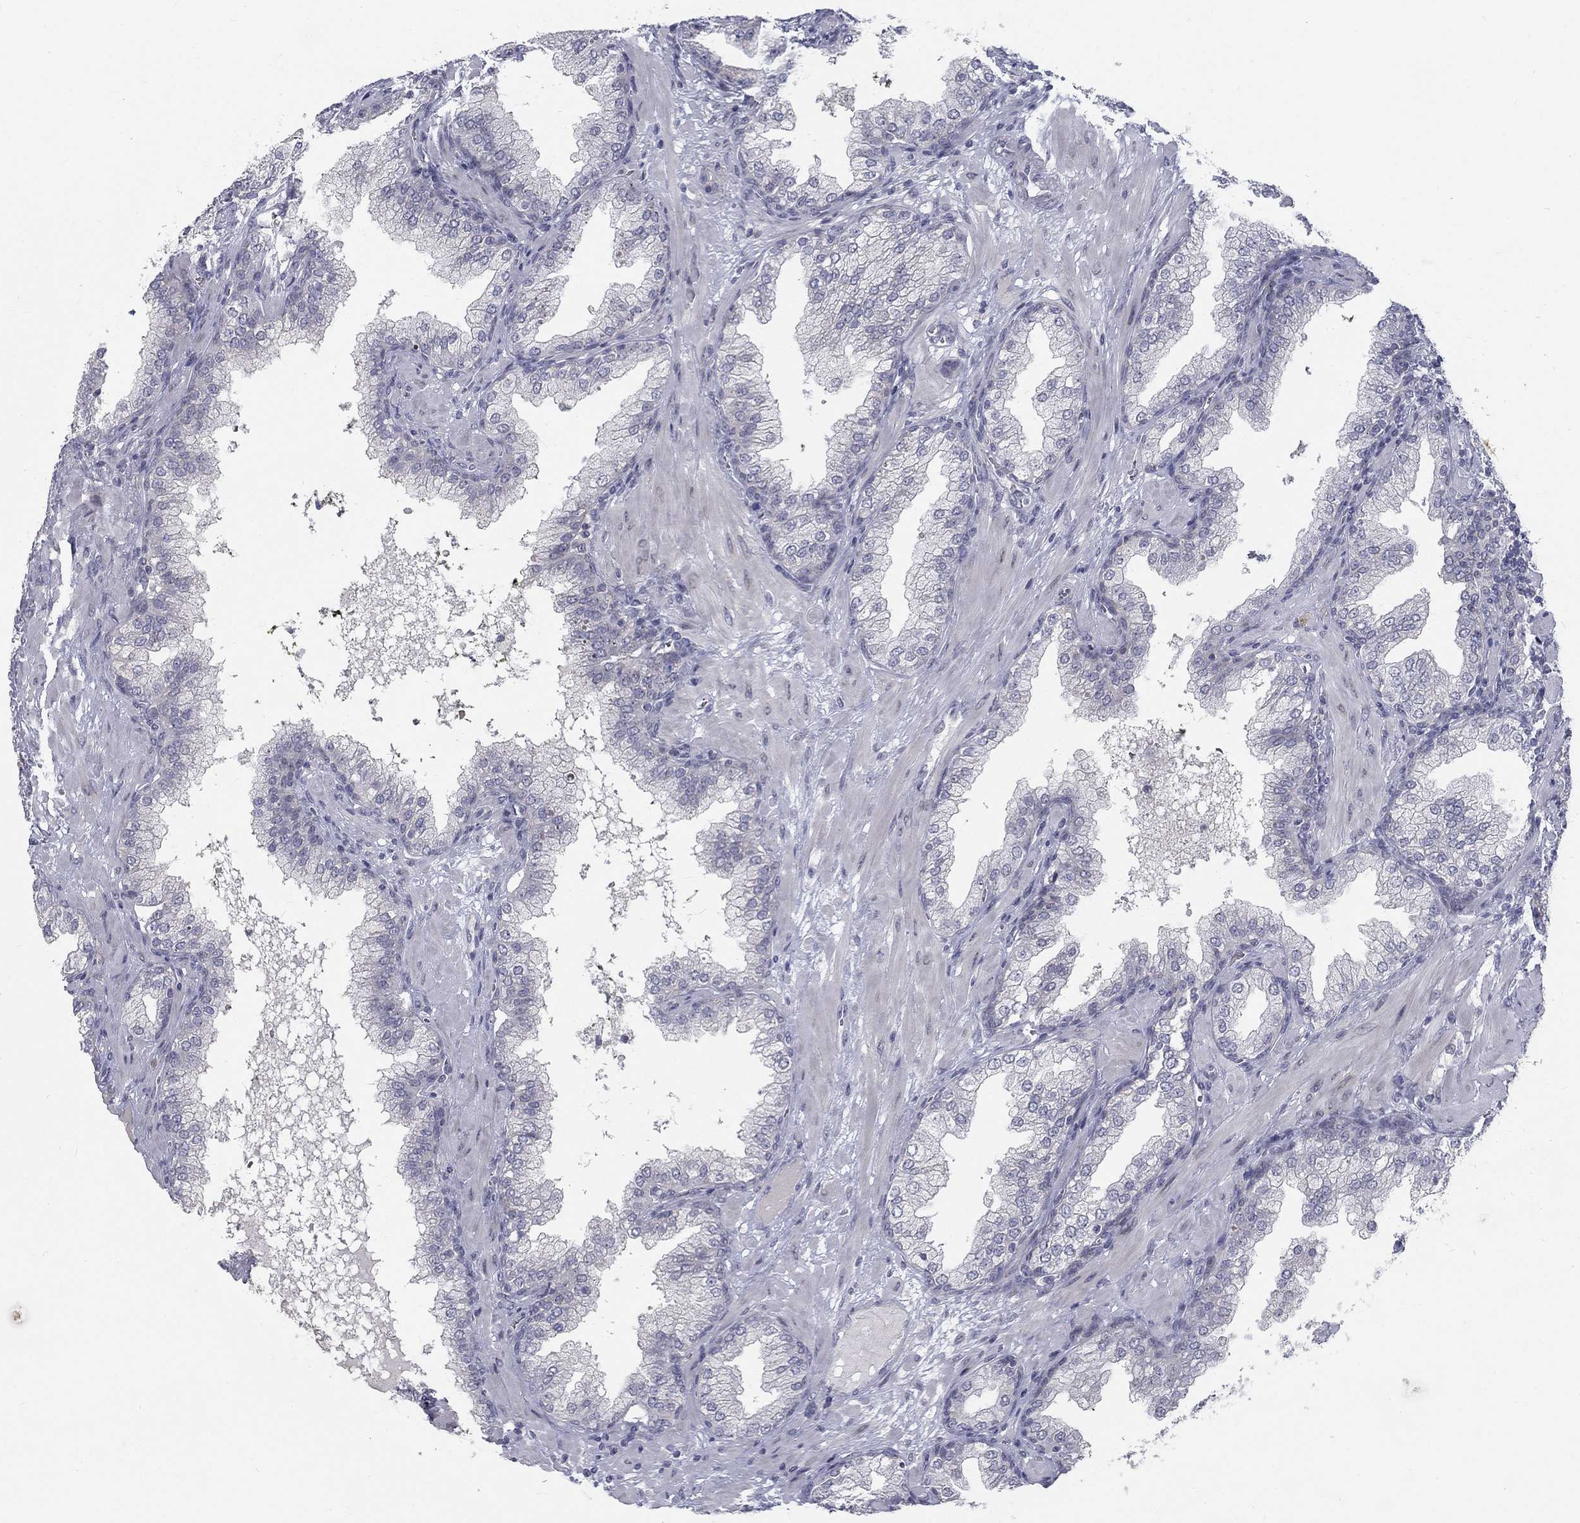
{"staining": {"intensity": "negative", "quantity": "none", "location": "none"}, "tissue": "prostate cancer", "cell_type": "Tumor cells", "image_type": "cancer", "snomed": [{"axis": "morphology", "description": "Adenocarcinoma, Low grade"}, {"axis": "topography", "description": "Prostate"}], "caption": "This is an IHC micrograph of human adenocarcinoma (low-grade) (prostate). There is no expression in tumor cells.", "gene": "ATP1A3", "patient": {"sex": "male", "age": 62}}